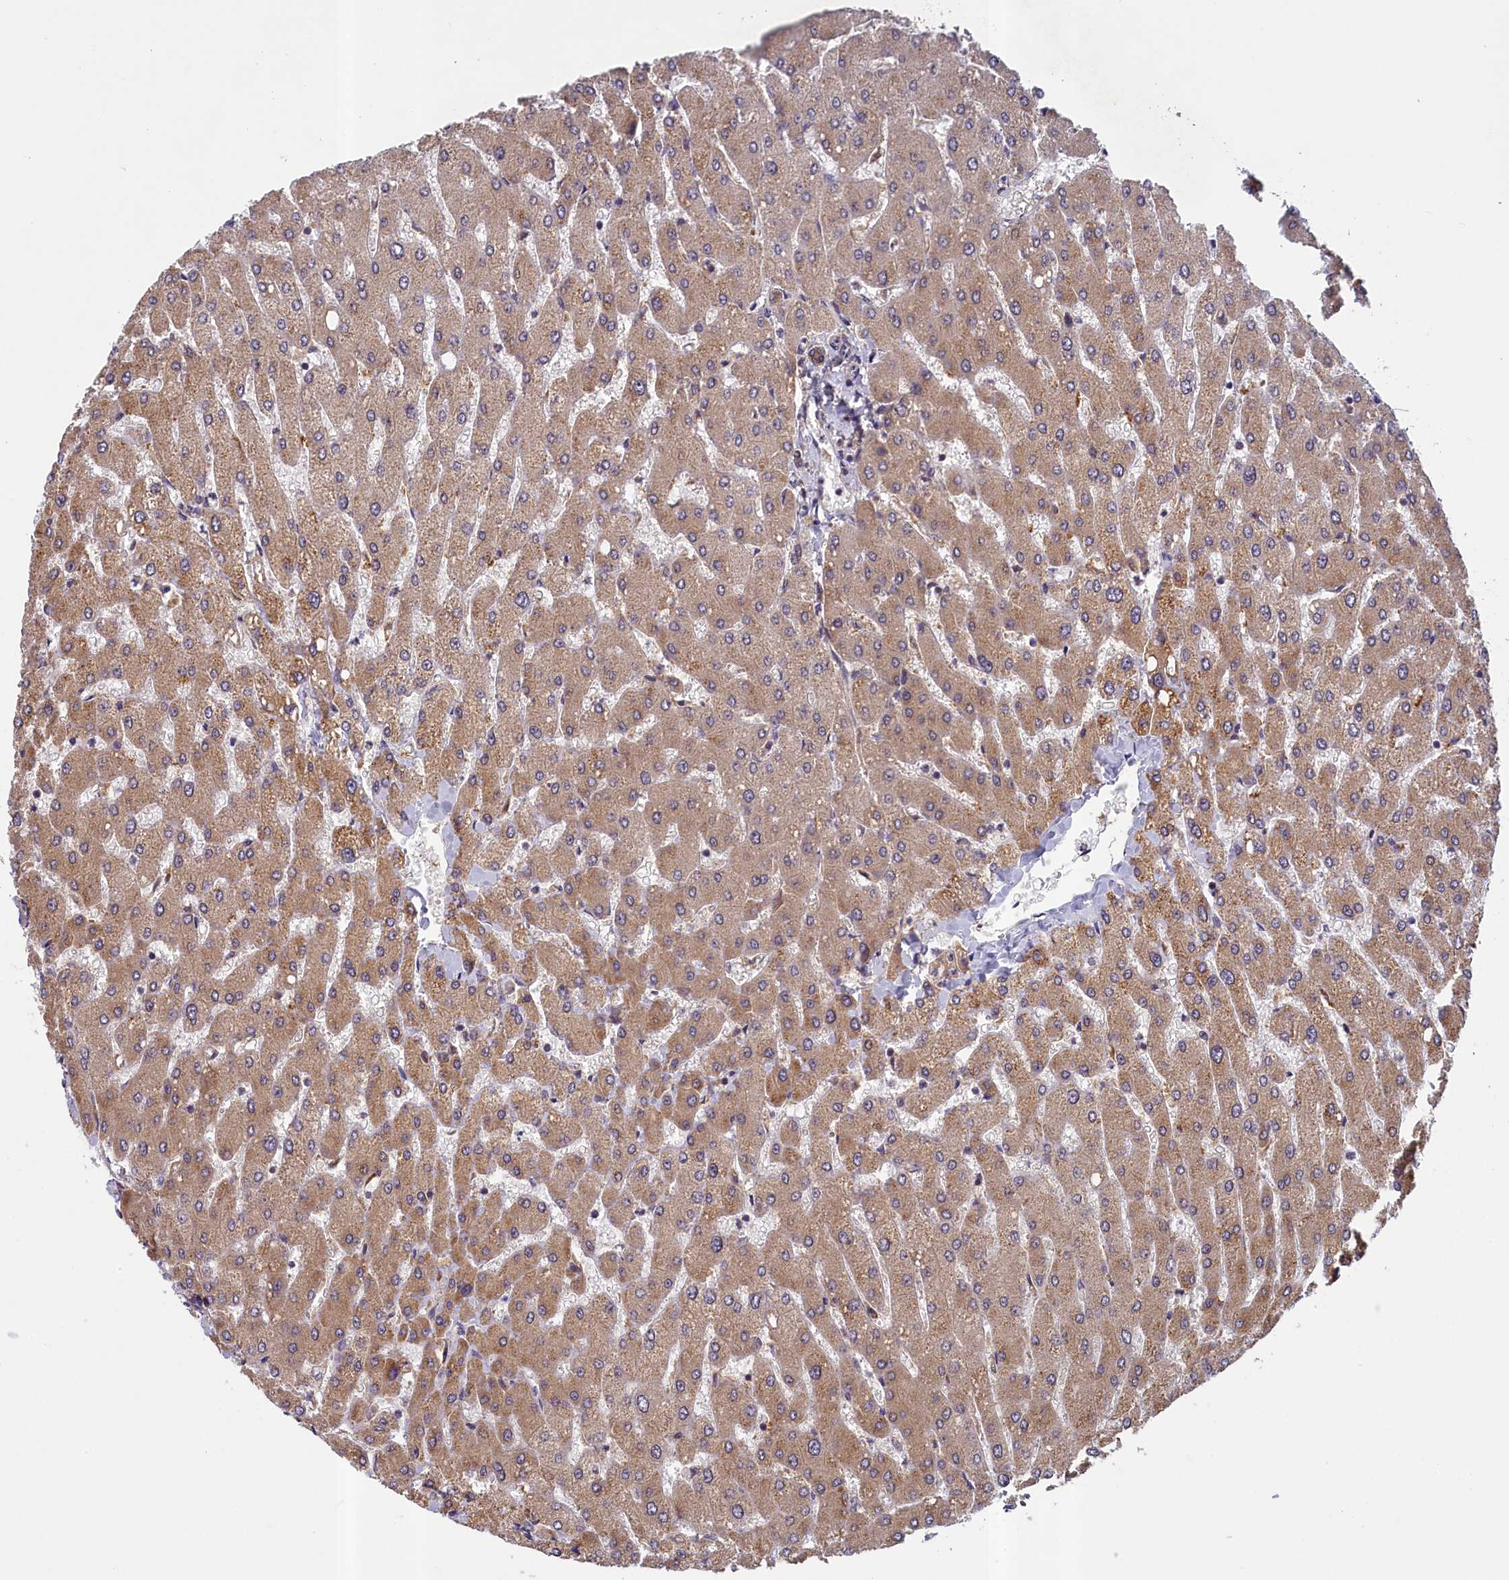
{"staining": {"intensity": "weak", "quantity": "25%-75%", "location": "cytoplasmic/membranous"}, "tissue": "liver", "cell_type": "Cholangiocytes", "image_type": "normal", "snomed": [{"axis": "morphology", "description": "Normal tissue, NOS"}, {"axis": "topography", "description": "Liver"}], "caption": "Protein analysis of unremarkable liver displays weak cytoplasmic/membranous positivity in approximately 25%-75% of cholangiocytes. (DAB (3,3'-diaminobenzidine) IHC, brown staining for protein, blue staining for nuclei).", "gene": "NUBP1", "patient": {"sex": "male", "age": 55}}